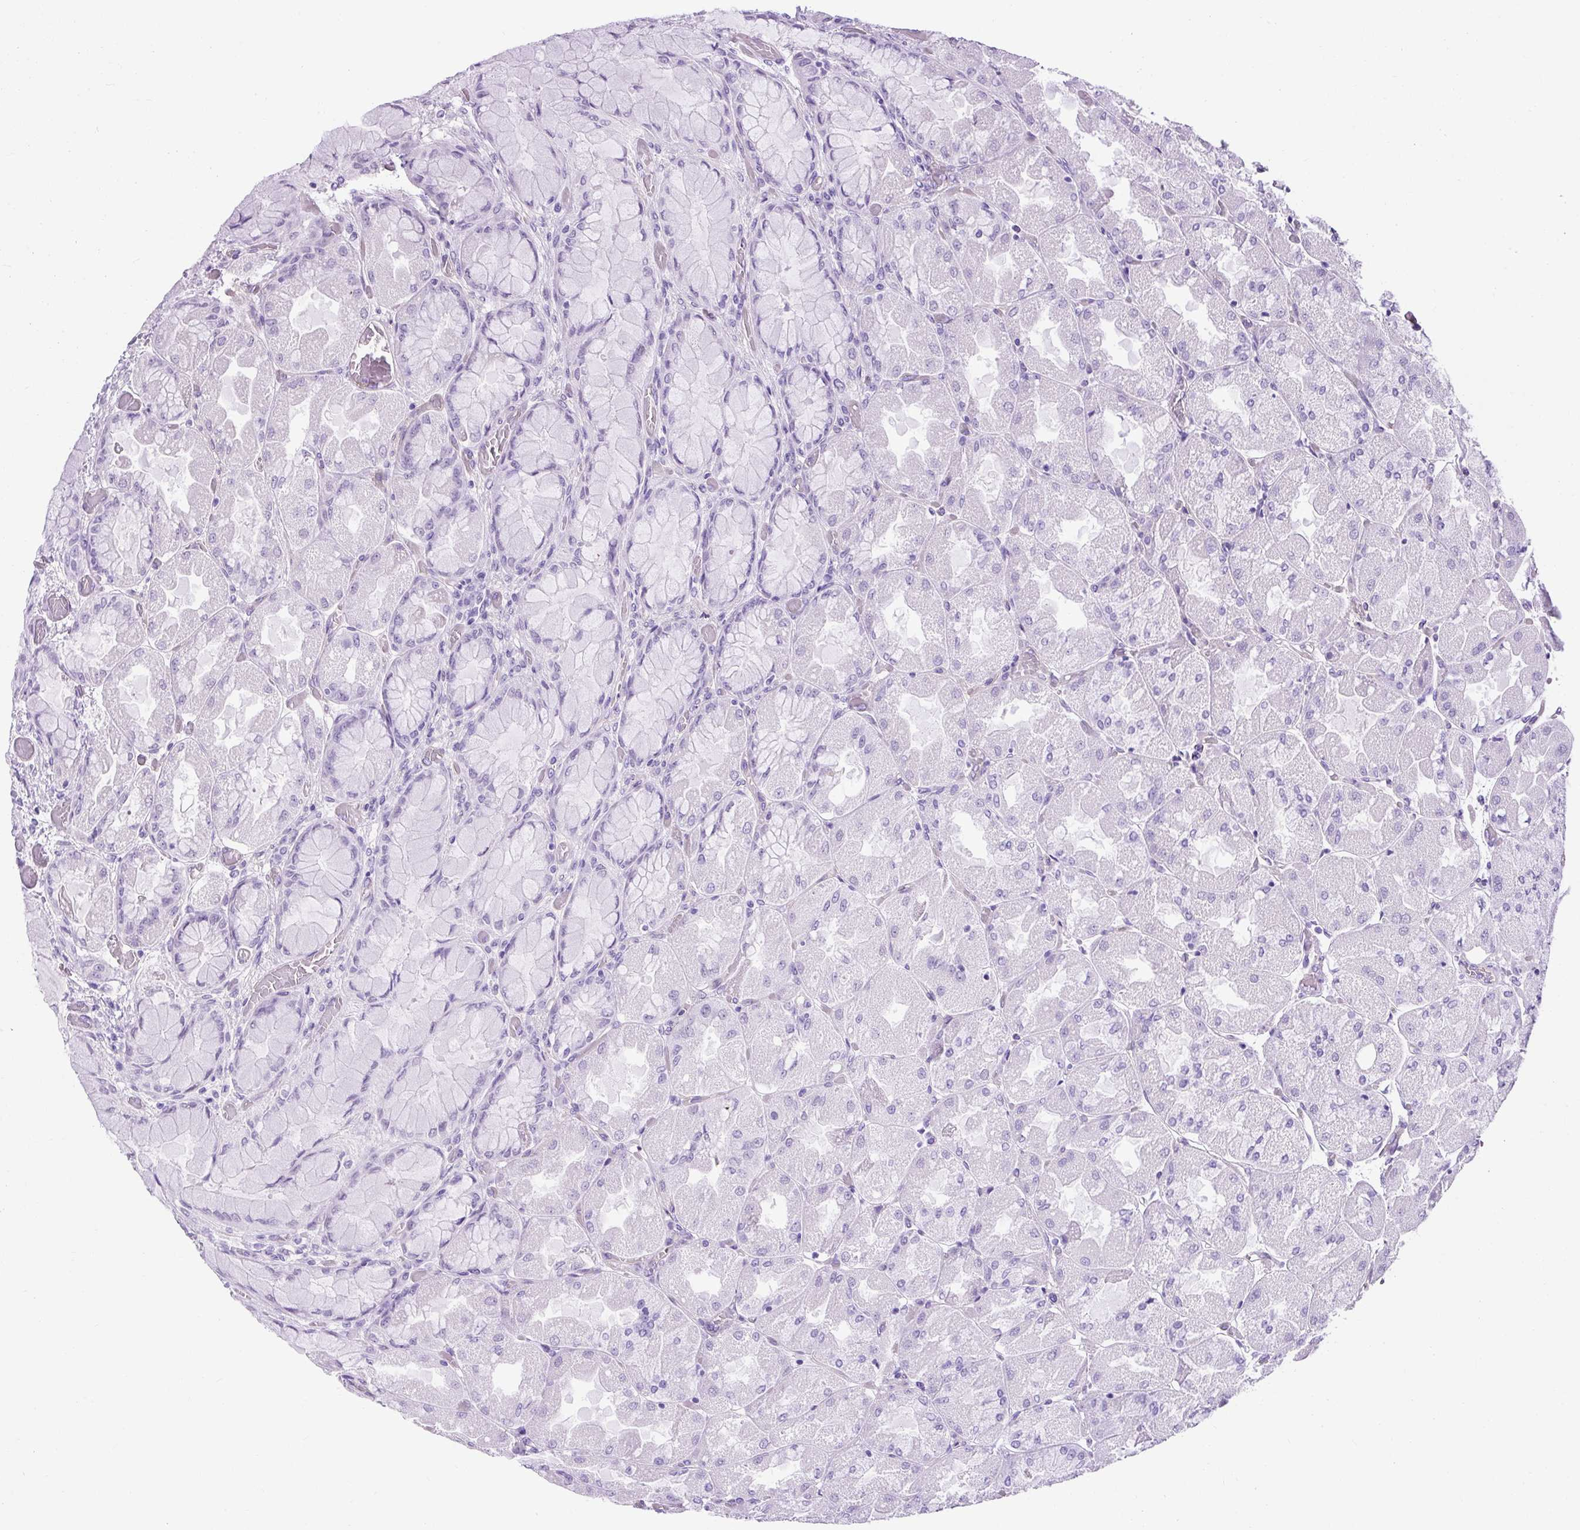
{"staining": {"intensity": "negative", "quantity": "none", "location": "none"}, "tissue": "stomach", "cell_type": "Glandular cells", "image_type": "normal", "snomed": [{"axis": "morphology", "description": "Normal tissue, NOS"}, {"axis": "topography", "description": "Stomach"}], "caption": "Immunohistochemistry (IHC) image of benign stomach: stomach stained with DAB shows no significant protein staining in glandular cells.", "gene": "KRT12", "patient": {"sex": "female", "age": 61}}